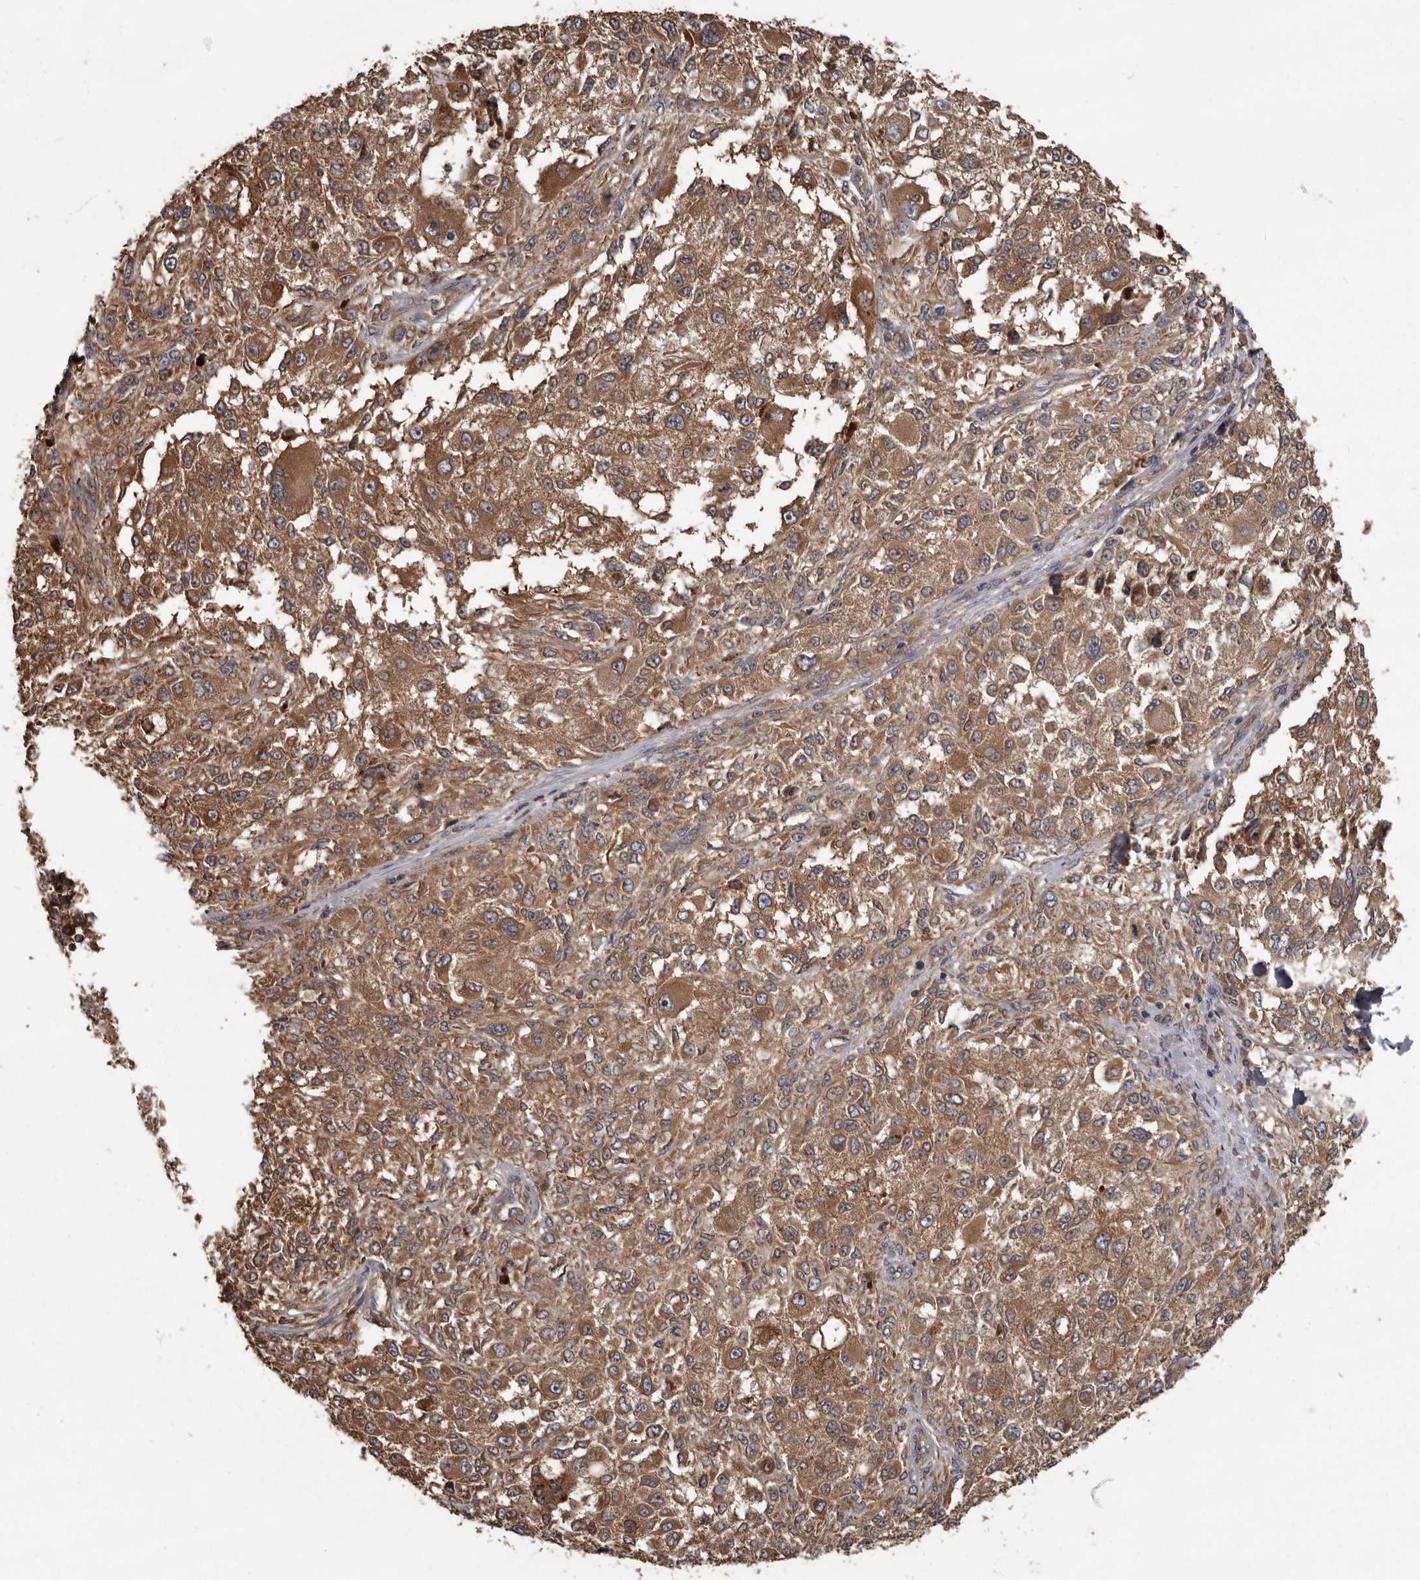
{"staining": {"intensity": "moderate", "quantity": ">75%", "location": "cytoplasmic/membranous"}, "tissue": "melanoma", "cell_type": "Tumor cells", "image_type": "cancer", "snomed": [{"axis": "morphology", "description": "Necrosis, NOS"}, {"axis": "morphology", "description": "Malignant melanoma, NOS"}, {"axis": "topography", "description": "Skin"}], "caption": "High-magnification brightfield microscopy of melanoma stained with DAB (3,3'-diaminobenzidine) (brown) and counterstained with hematoxylin (blue). tumor cells exhibit moderate cytoplasmic/membranous staining is identified in about>75% of cells.", "gene": "DARS1", "patient": {"sex": "female", "age": 87}}